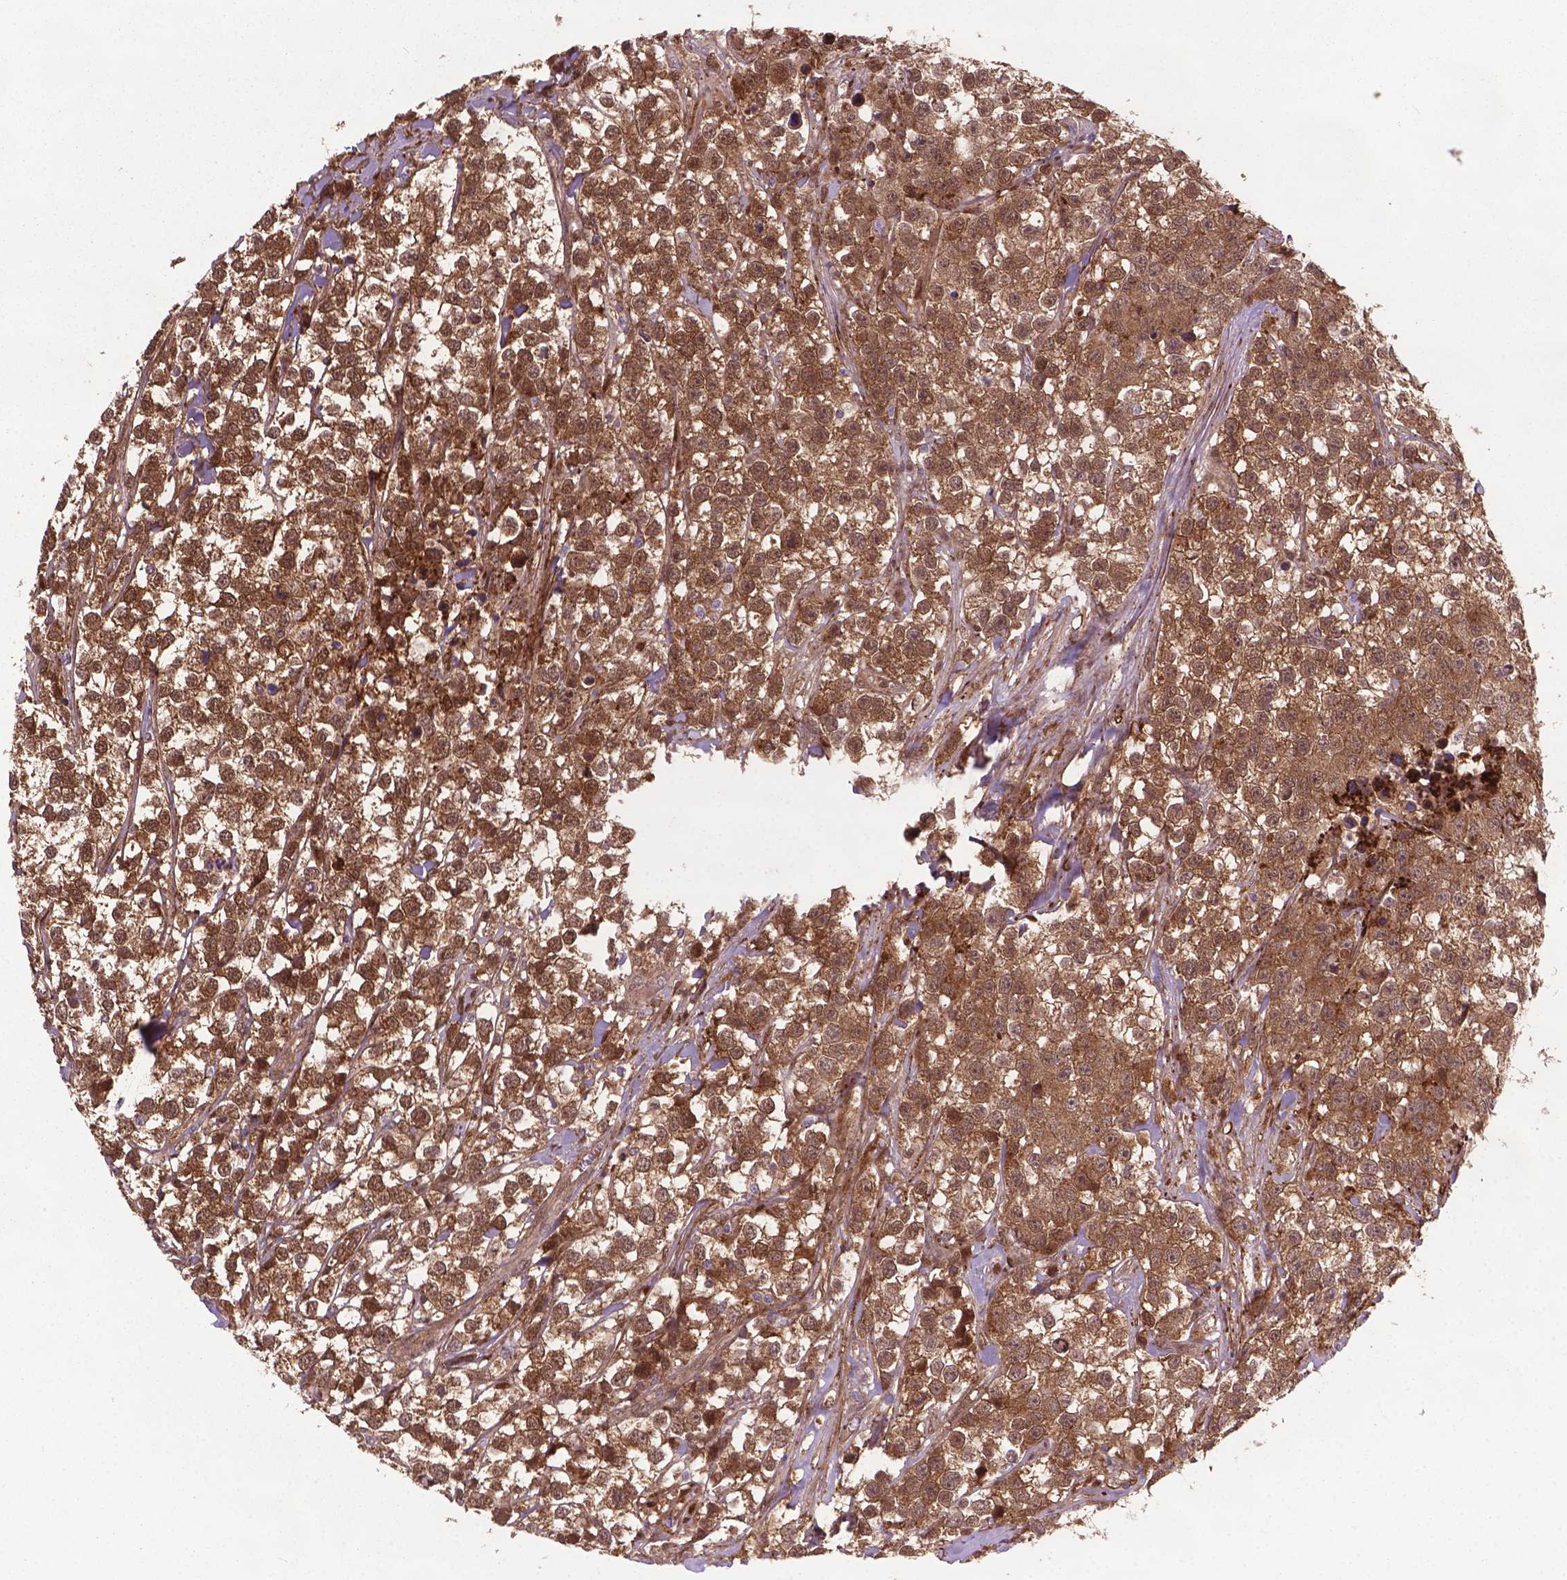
{"staining": {"intensity": "moderate", "quantity": ">75%", "location": "cytoplasmic/membranous,nuclear"}, "tissue": "testis cancer", "cell_type": "Tumor cells", "image_type": "cancer", "snomed": [{"axis": "morphology", "description": "Seminoma, NOS"}, {"axis": "topography", "description": "Testis"}], "caption": "An IHC image of tumor tissue is shown. Protein staining in brown labels moderate cytoplasmic/membranous and nuclear positivity in seminoma (testis) within tumor cells.", "gene": "PLIN3", "patient": {"sex": "male", "age": 59}}